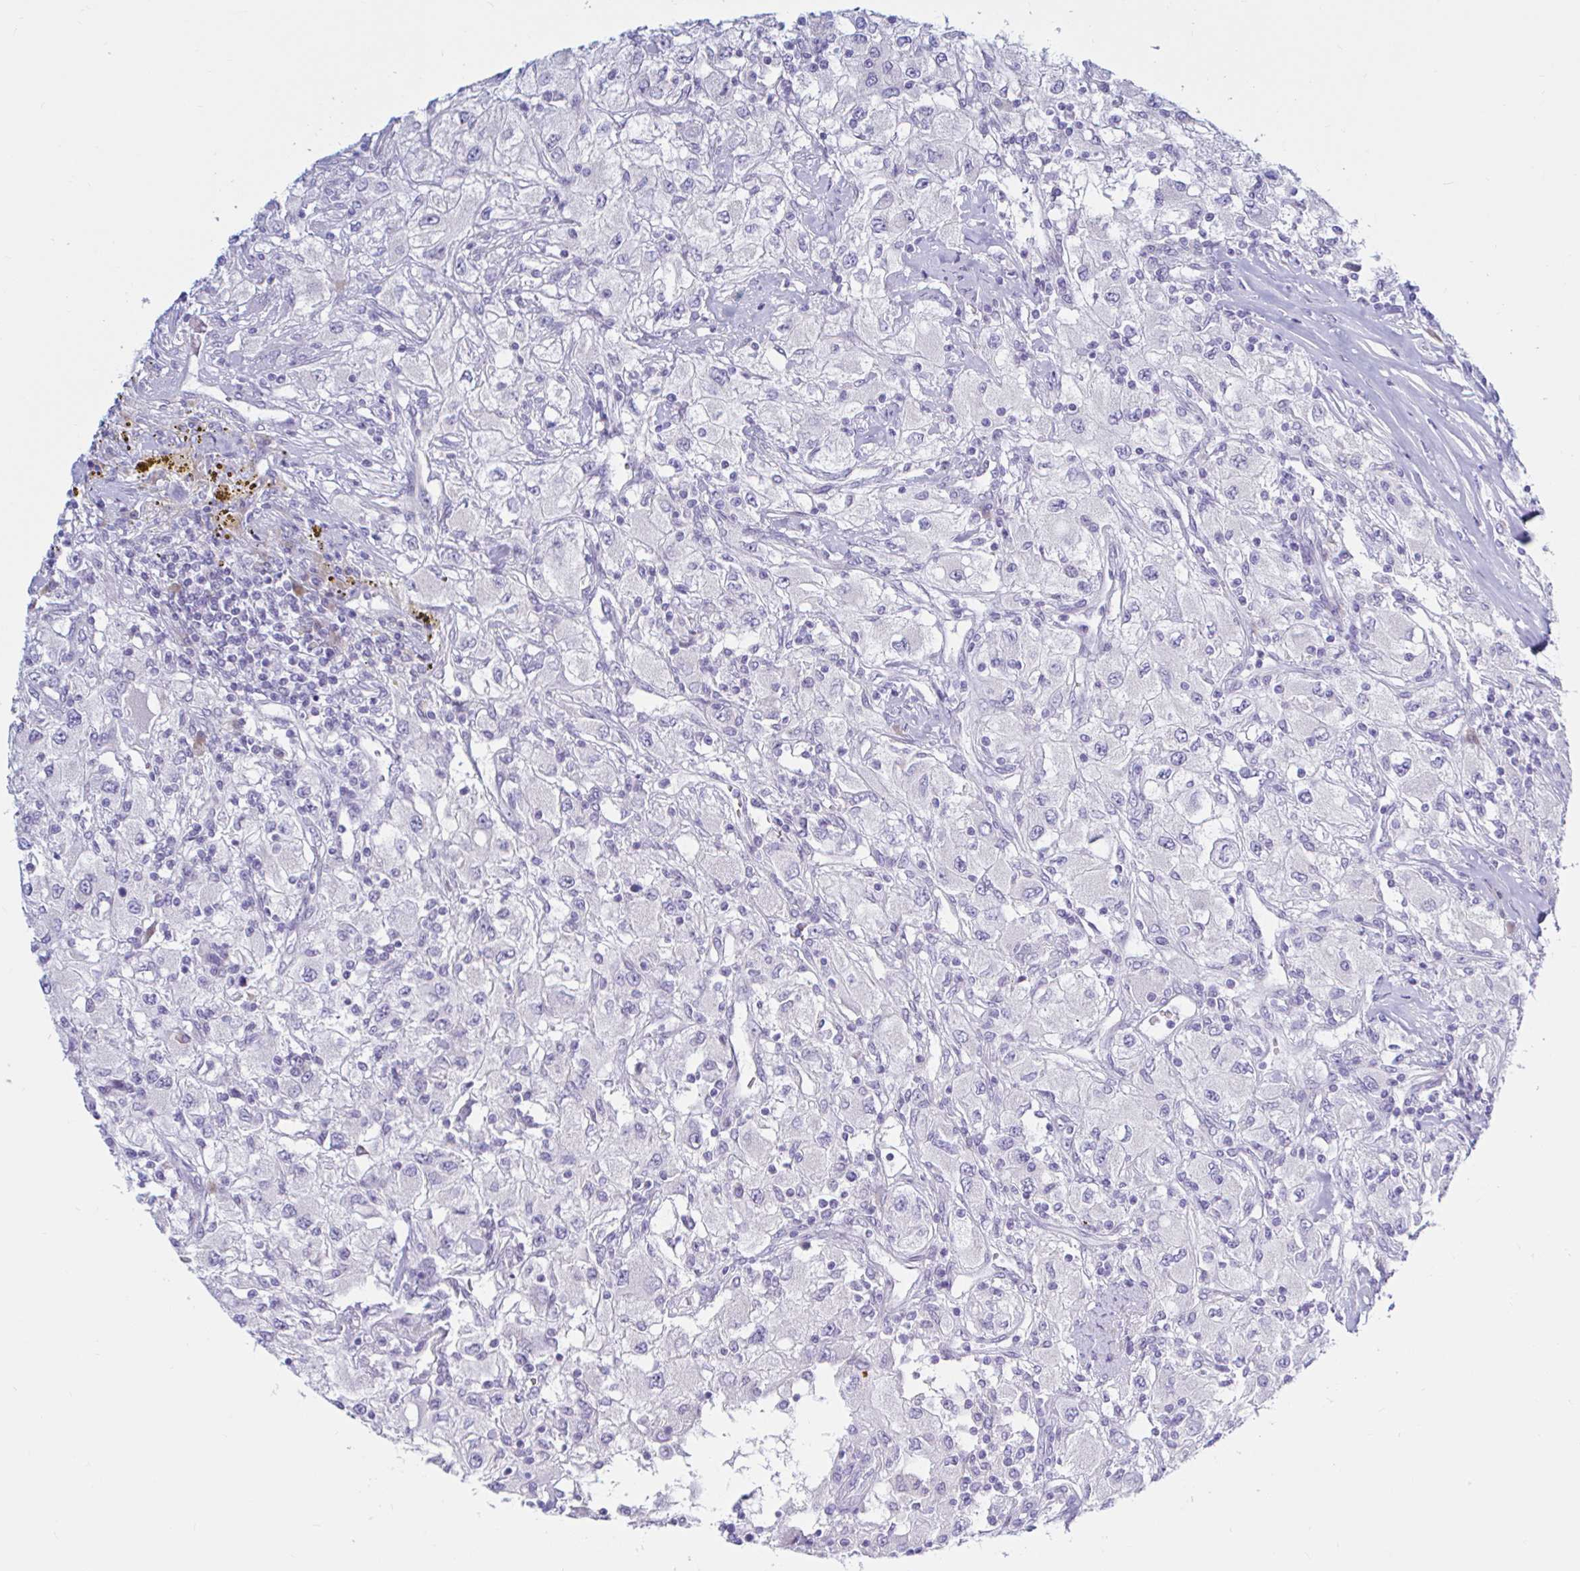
{"staining": {"intensity": "negative", "quantity": "none", "location": "none"}, "tissue": "renal cancer", "cell_type": "Tumor cells", "image_type": "cancer", "snomed": [{"axis": "morphology", "description": "Adenocarcinoma, NOS"}, {"axis": "topography", "description": "Kidney"}], "caption": "Tumor cells show no significant positivity in renal cancer.", "gene": "NBPF3", "patient": {"sex": "female", "age": 67}}